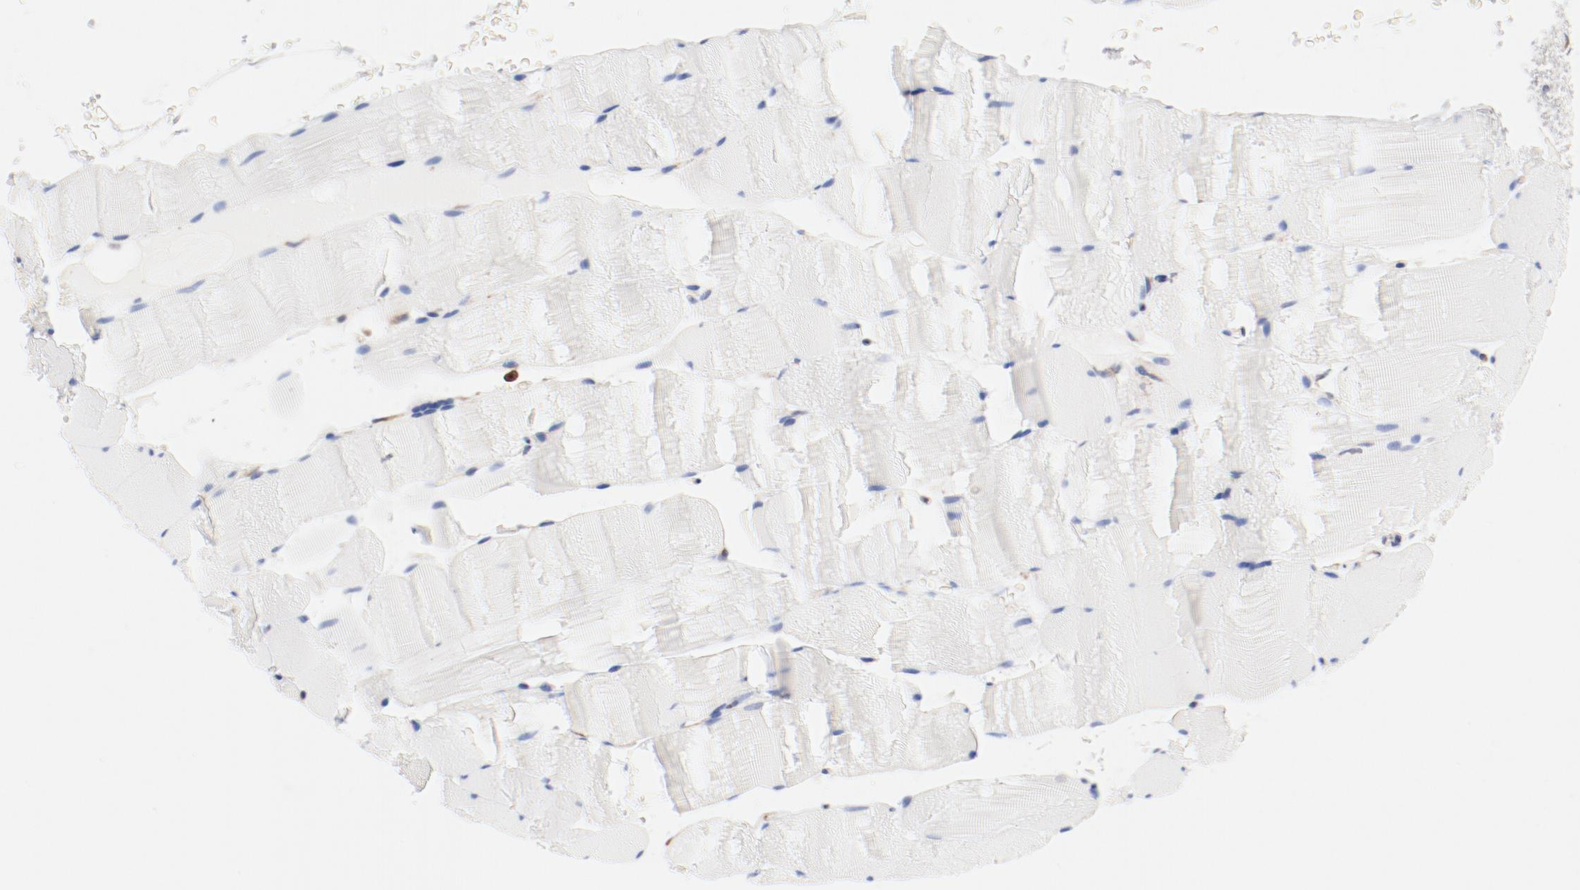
{"staining": {"intensity": "negative", "quantity": "none", "location": "none"}, "tissue": "skeletal muscle", "cell_type": "Myocytes", "image_type": "normal", "snomed": [{"axis": "morphology", "description": "Normal tissue, NOS"}, {"axis": "topography", "description": "Skeletal muscle"}], "caption": "Myocytes are negative for protein expression in benign human skeletal muscle. (IHC, brightfield microscopy, high magnification).", "gene": "PDPK1", "patient": {"sex": "male", "age": 62}}